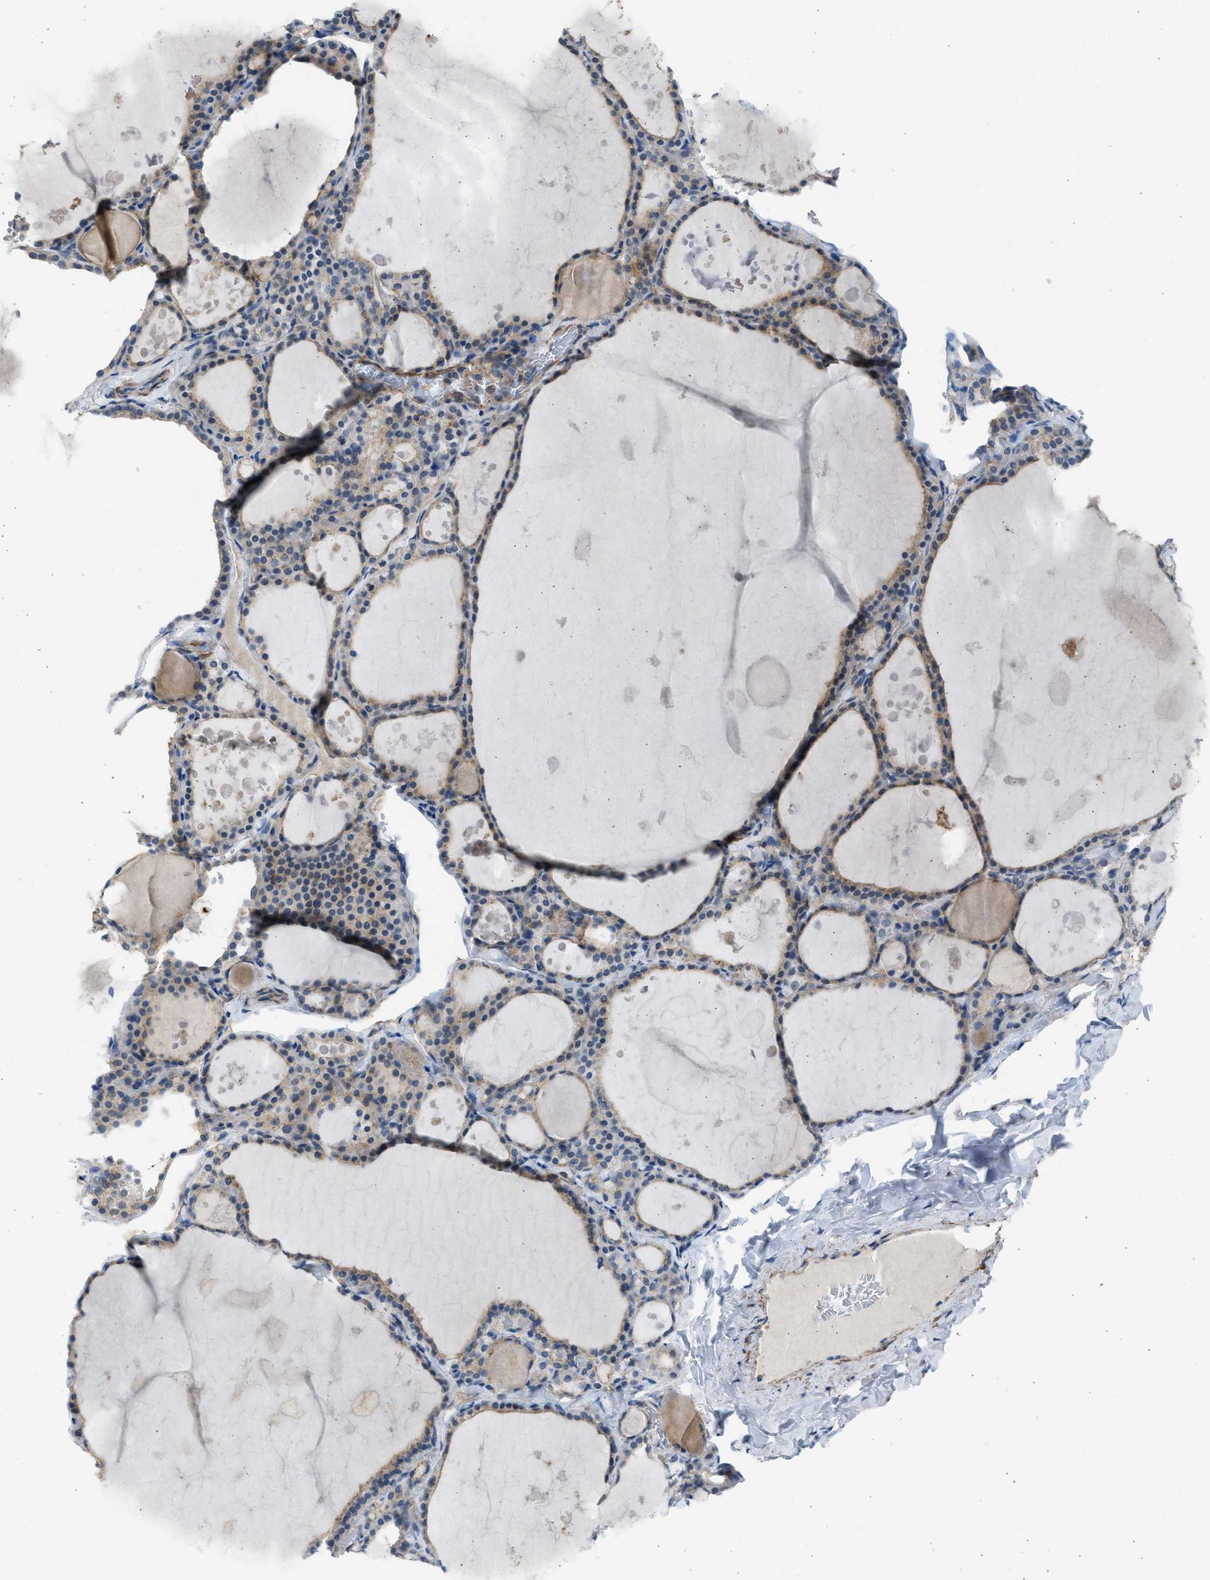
{"staining": {"intensity": "weak", "quantity": ">75%", "location": "cytoplasmic/membranous"}, "tissue": "thyroid gland", "cell_type": "Glandular cells", "image_type": "normal", "snomed": [{"axis": "morphology", "description": "Normal tissue, NOS"}, {"axis": "topography", "description": "Thyroid gland"}], "caption": "A brown stain shows weak cytoplasmic/membranous staining of a protein in glandular cells of benign thyroid gland. (DAB (3,3'-diaminobenzidine) = brown stain, brightfield microscopy at high magnification).", "gene": "PCNX3", "patient": {"sex": "male", "age": 56}}